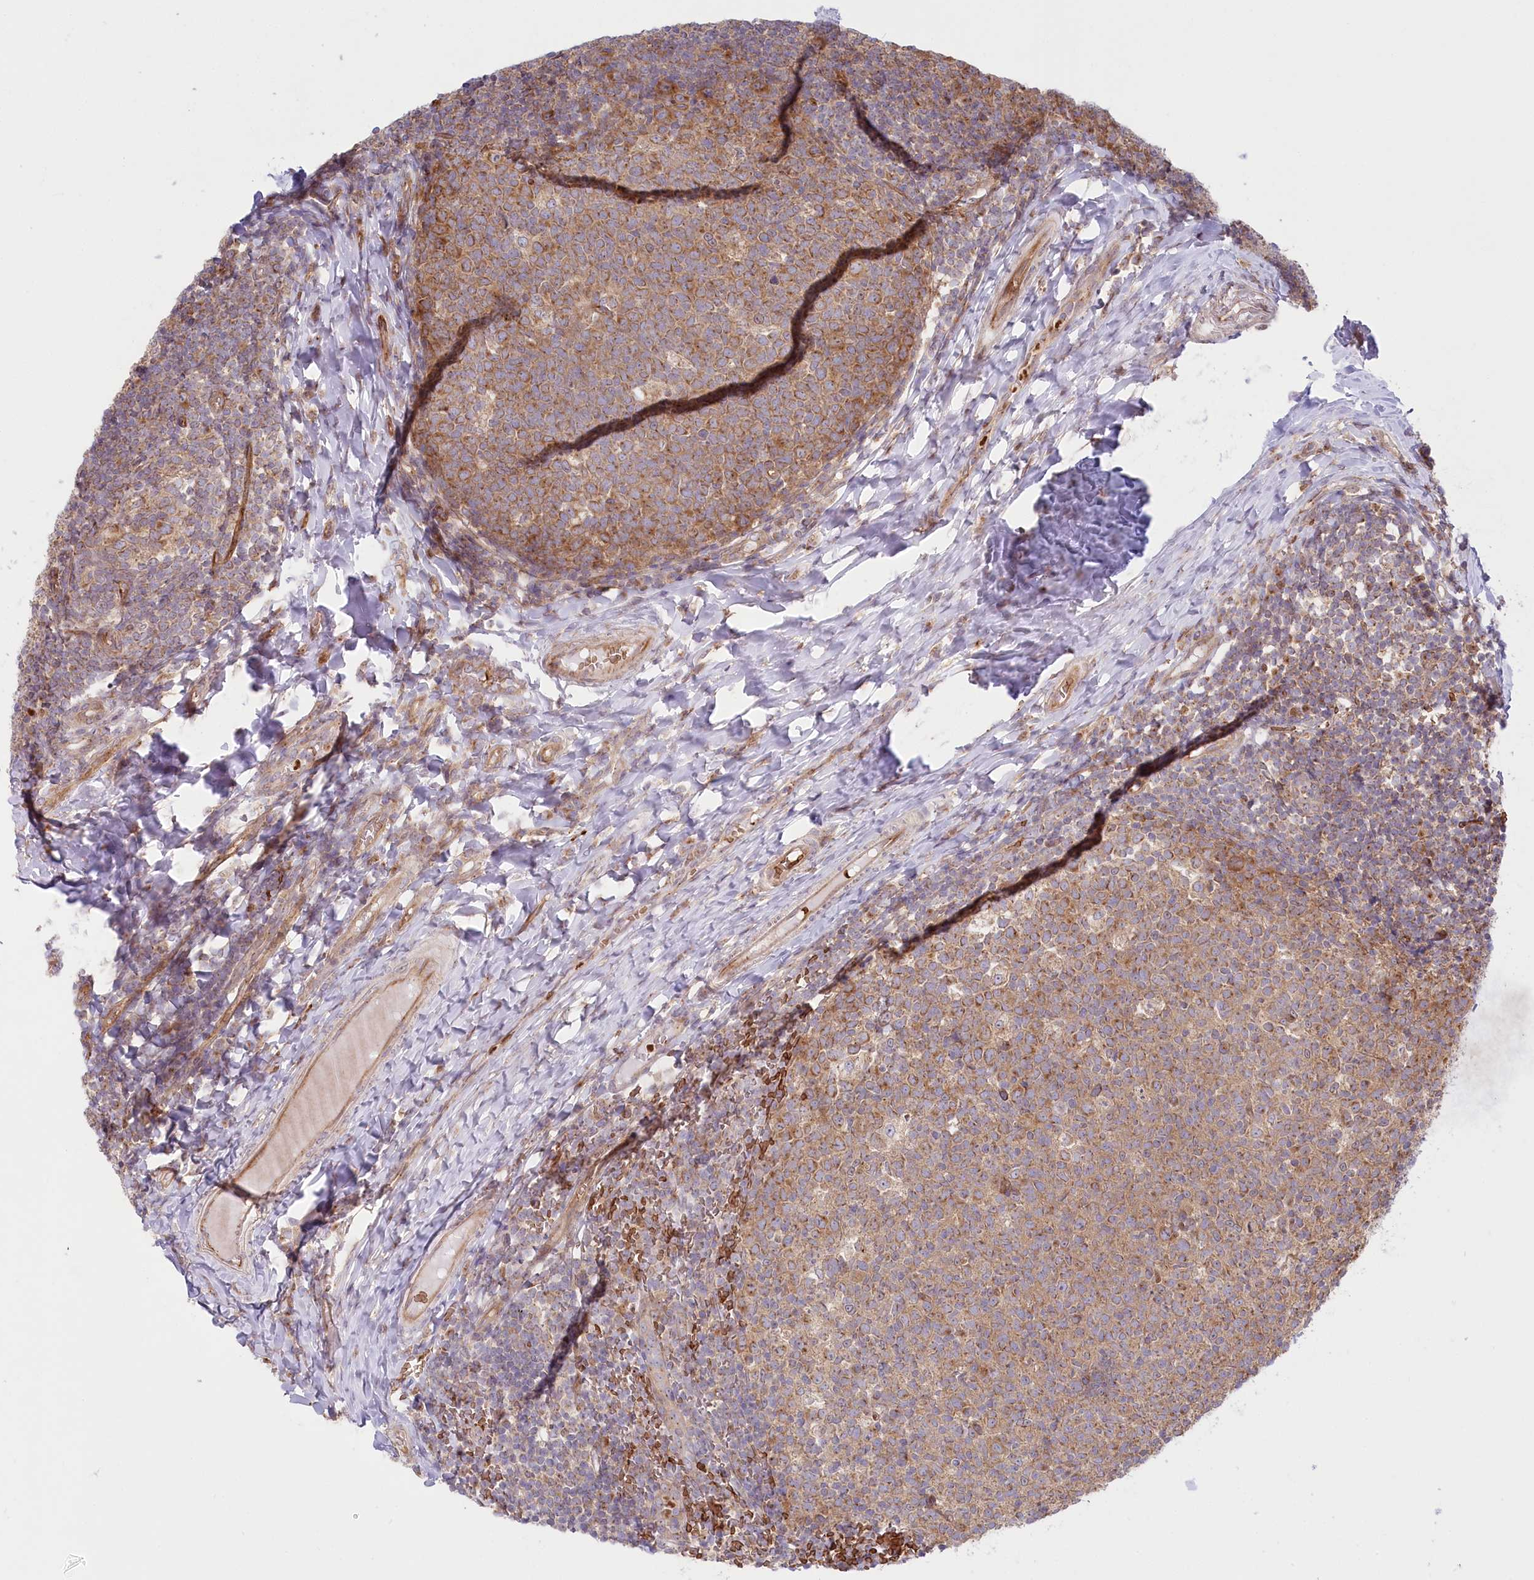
{"staining": {"intensity": "moderate", "quantity": "25%-75%", "location": "cytoplasmic/membranous"}, "tissue": "tonsil", "cell_type": "Germinal center cells", "image_type": "normal", "snomed": [{"axis": "morphology", "description": "Normal tissue, NOS"}, {"axis": "topography", "description": "Tonsil"}], "caption": "This is a photomicrograph of immunohistochemistry (IHC) staining of normal tonsil, which shows moderate staining in the cytoplasmic/membranous of germinal center cells.", "gene": "COMMD3", "patient": {"sex": "female", "age": 19}}